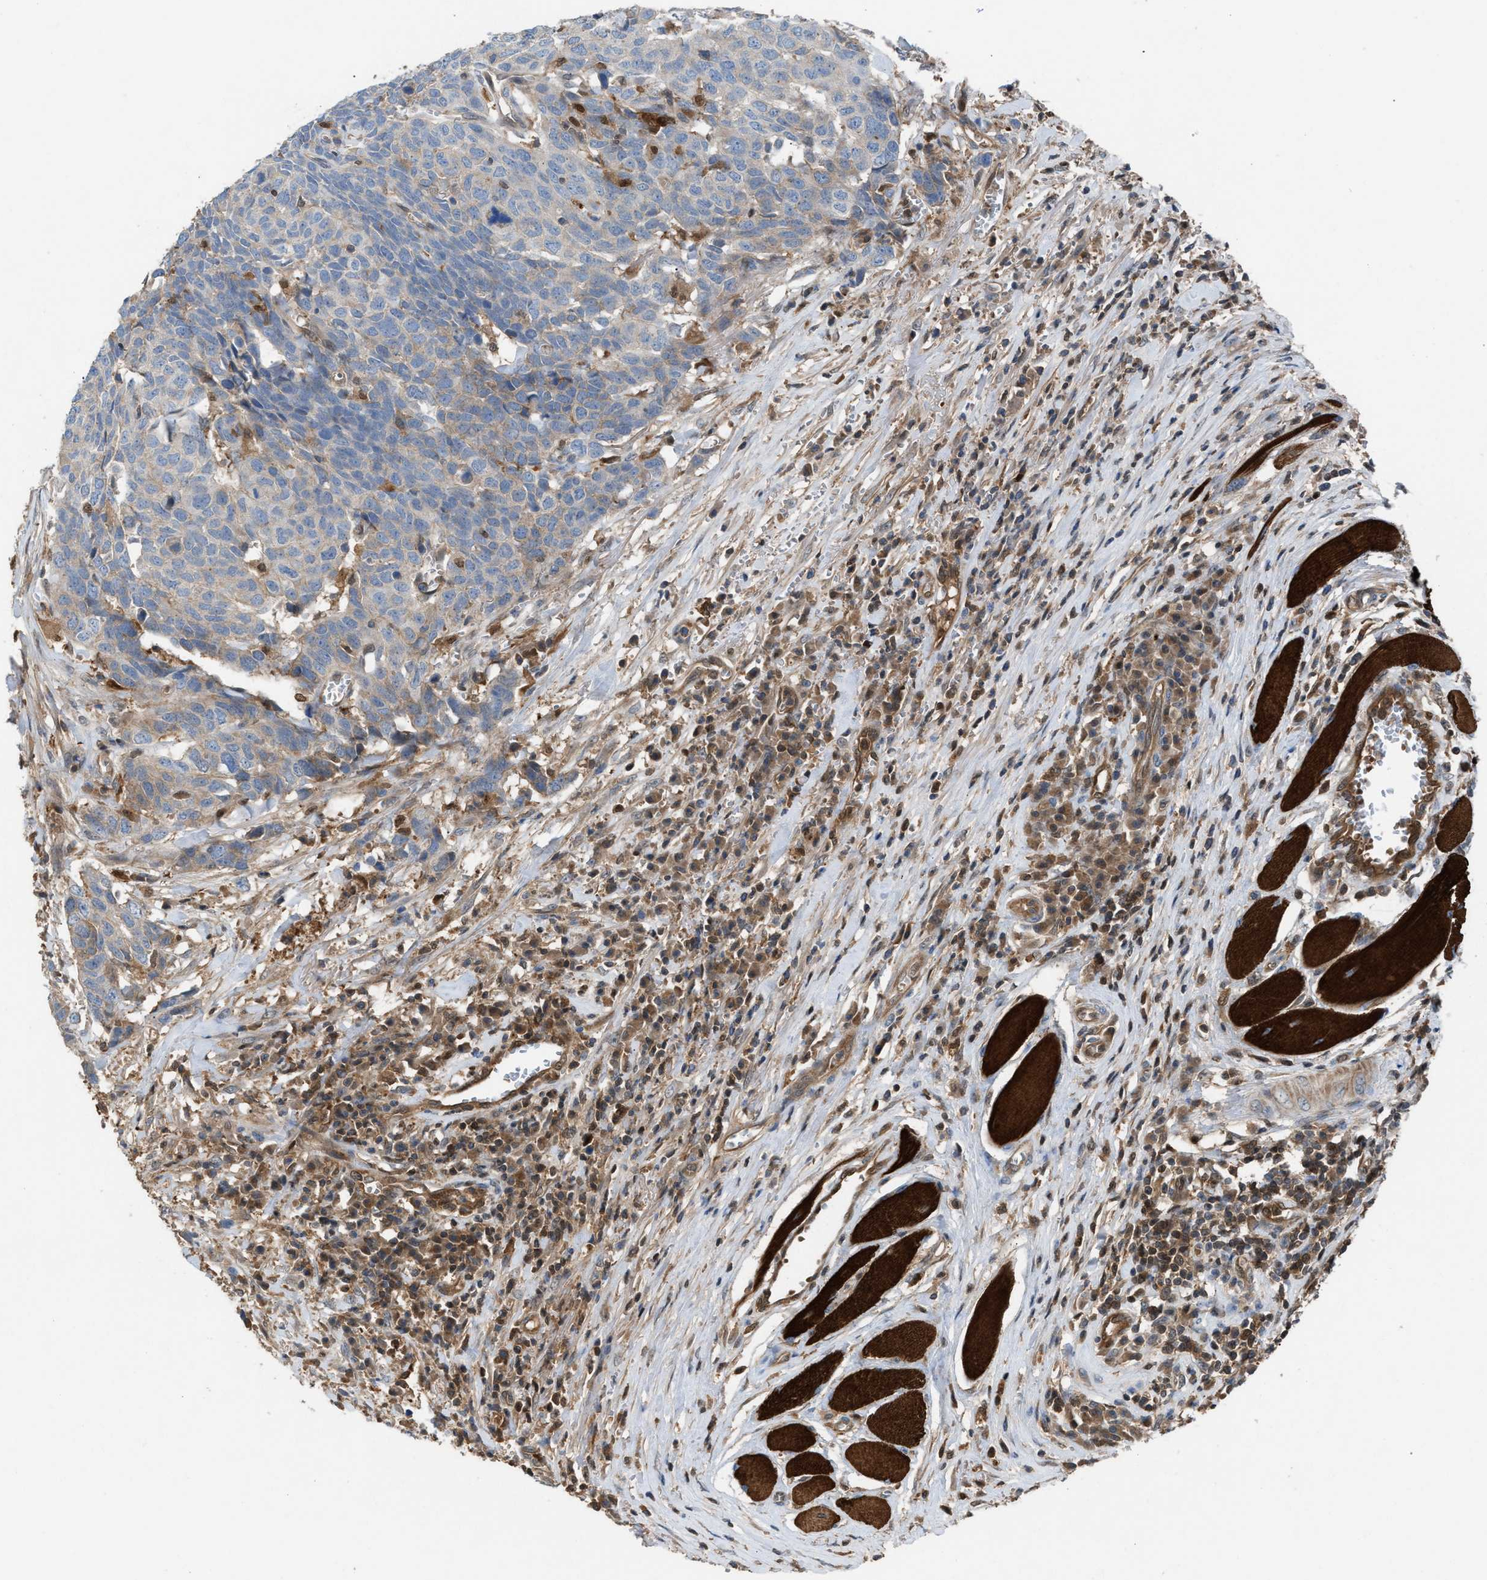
{"staining": {"intensity": "negative", "quantity": "none", "location": "none"}, "tissue": "head and neck cancer", "cell_type": "Tumor cells", "image_type": "cancer", "snomed": [{"axis": "morphology", "description": "Squamous cell carcinoma, NOS"}, {"axis": "topography", "description": "Head-Neck"}], "caption": "The photomicrograph demonstrates no staining of tumor cells in squamous cell carcinoma (head and neck).", "gene": "TPK1", "patient": {"sex": "male", "age": 66}}